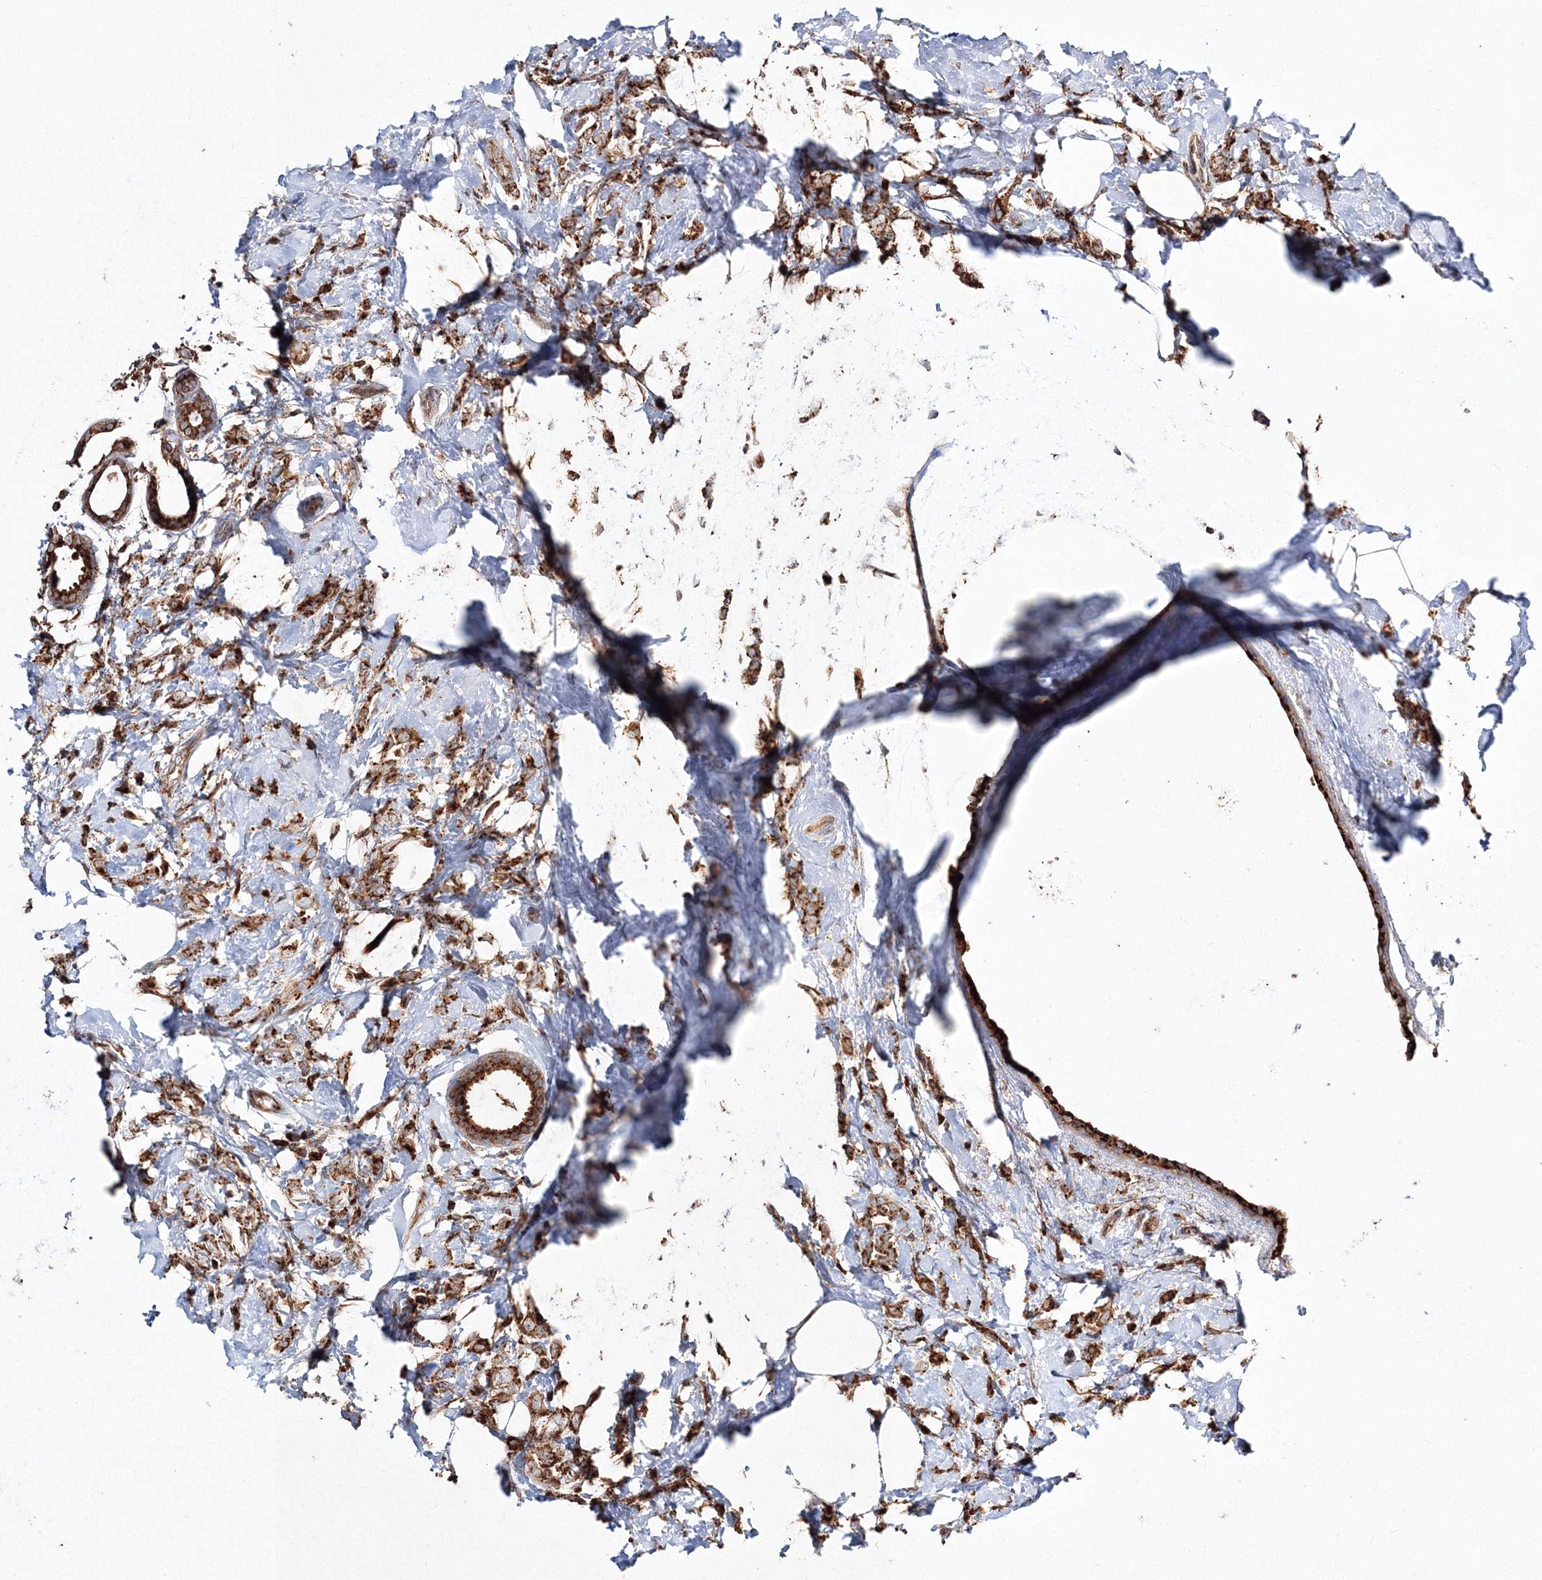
{"staining": {"intensity": "strong", "quantity": ">75%", "location": "cytoplasmic/membranous"}, "tissue": "breast cancer", "cell_type": "Tumor cells", "image_type": "cancer", "snomed": [{"axis": "morphology", "description": "Lobular carcinoma"}, {"axis": "topography", "description": "Breast"}], "caption": "Brown immunohistochemical staining in breast cancer (lobular carcinoma) displays strong cytoplasmic/membranous expression in approximately >75% of tumor cells. The staining is performed using DAB (3,3'-diaminobenzidine) brown chromogen to label protein expression. The nuclei are counter-stained blue using hematoxylin.", "gene": "ARCN1", "patient": {"sex": "female", "age": 47}}